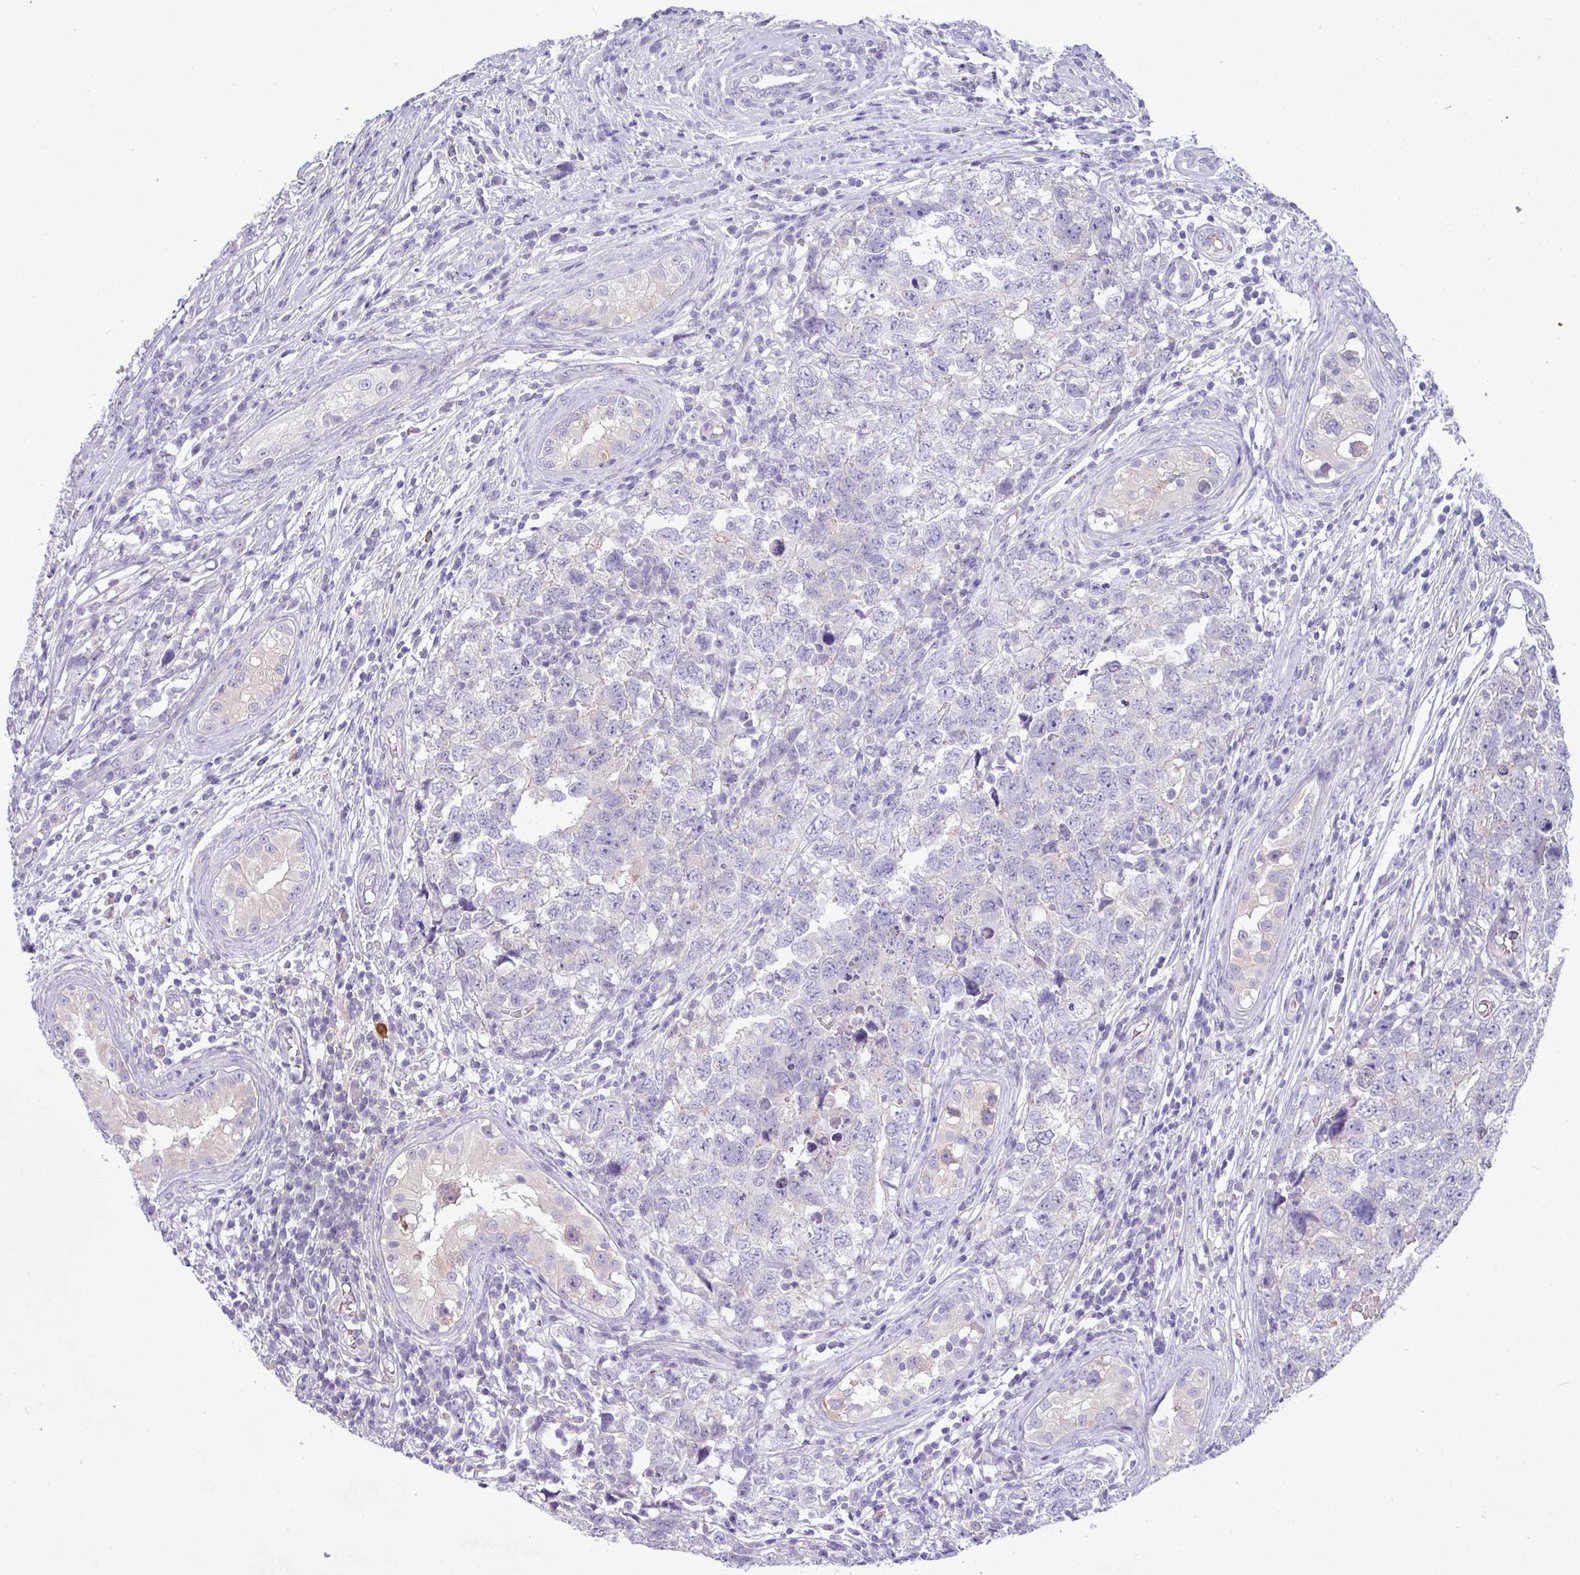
{"staining": {"intensity": "negative", "quantity": "none", "location": "none"}, "tissue": "testis cancer", "cell_type": "Tumor cells", "image_type": "cancer", "snomed": [{"axis": "morphology", "description": "Carcinoma, Embryonal, NOS"}, {"axis": "topography", "description": "Testis"}], "caption": "Tumor cells show no significant protein positivity in testis cancer. The staining is performed using DAB (3,3'-diaminobenzidine) brown chromogen with nuclei counter-stained in using hematoxylin.", "gene": "KIRREL3", "patient": {"sex": "male", "age": 22}}